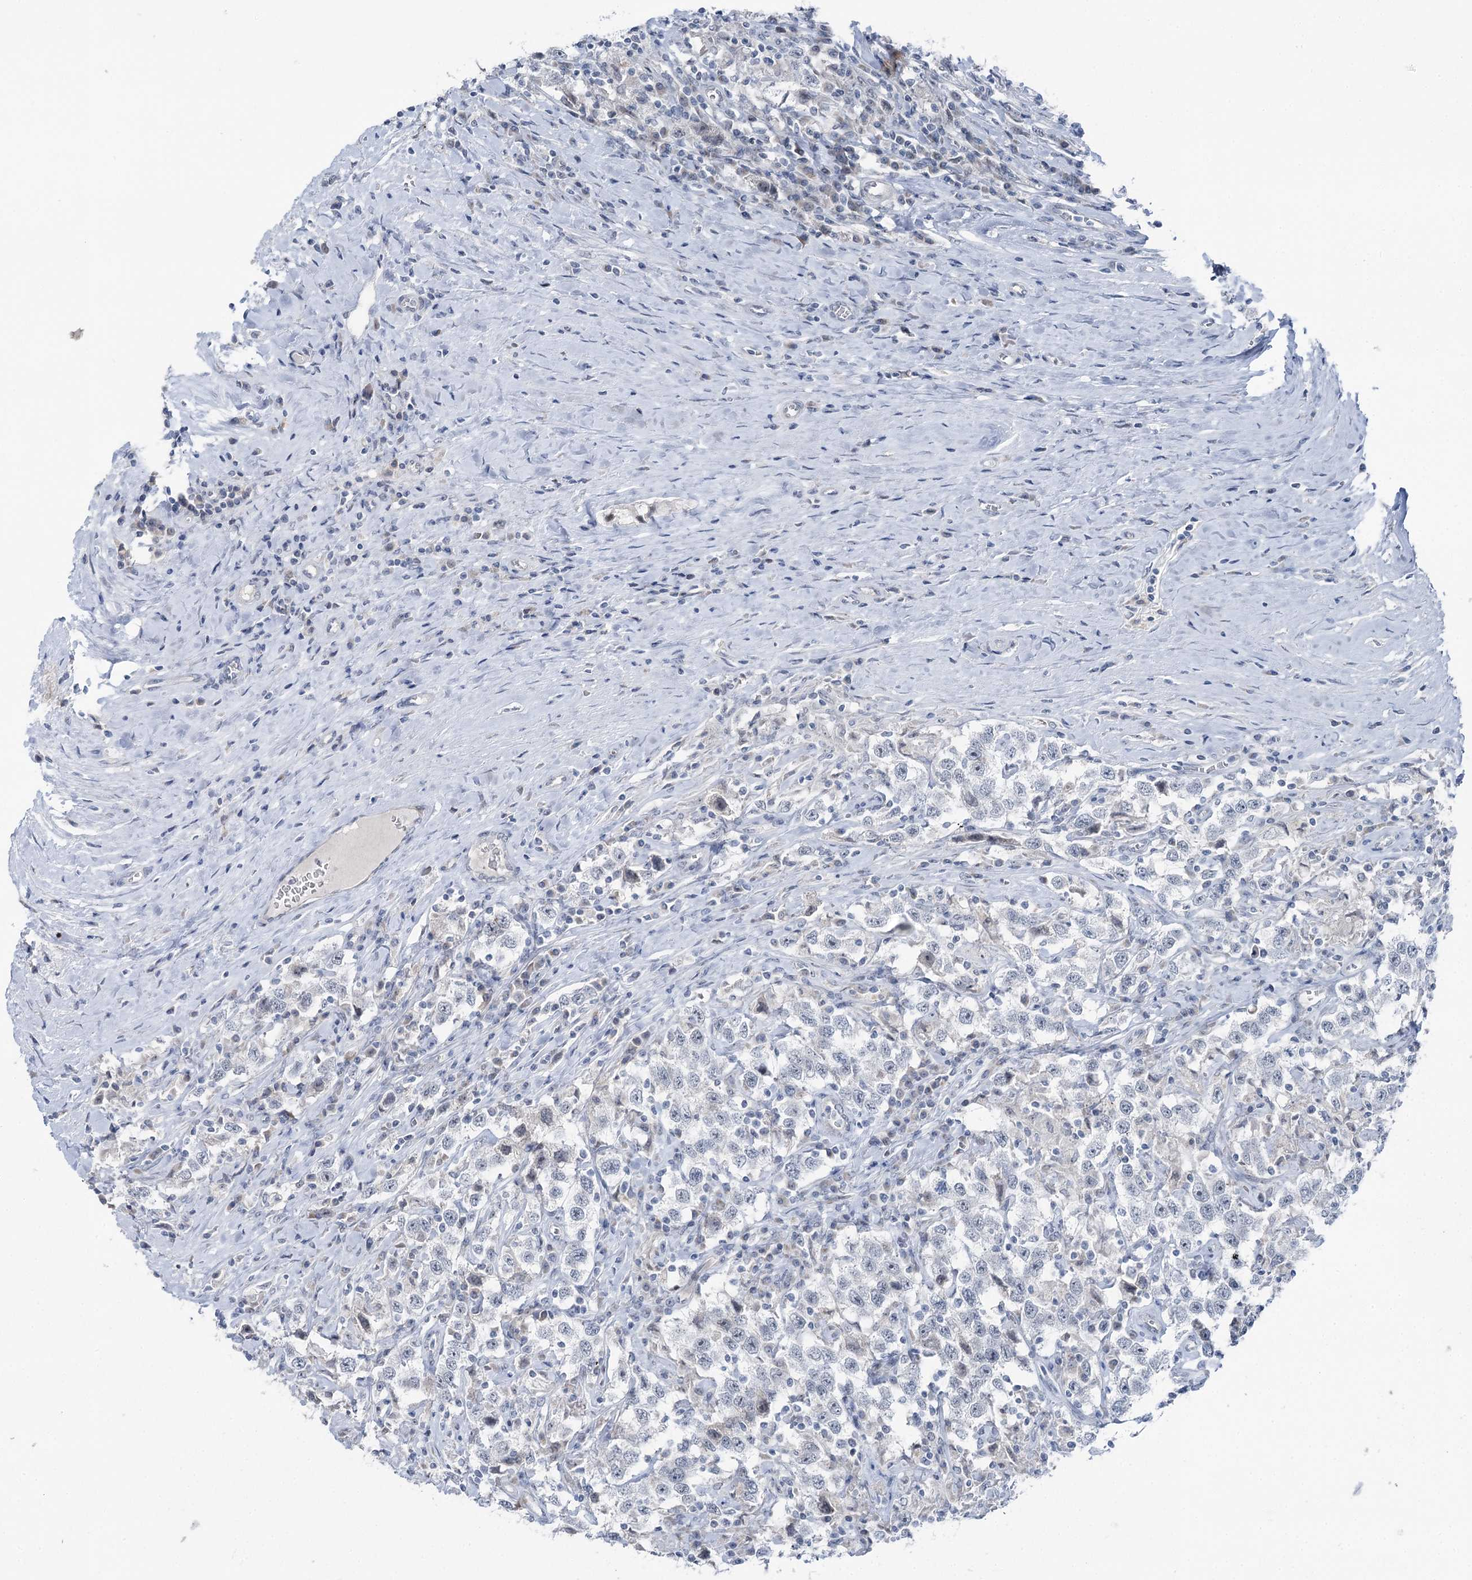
{"staining": {"intensity": "negative", "quantity": "none", "location": "none"}, "tissue": "testis cancer", "cell_type": "Tumor cells", "image_type": "cancer", "snomed": [{"axis": "morphology", "description": "Seminoma, NOS"}, {"axis": "topography", "description": "Testis"}], "caption": "This is a histopathology image of IHC staining of seminoma (testis), which shows no positivity in tumor cells.", "gene": "STEEP1", "patient": {"sex": "male", "age": 41}}